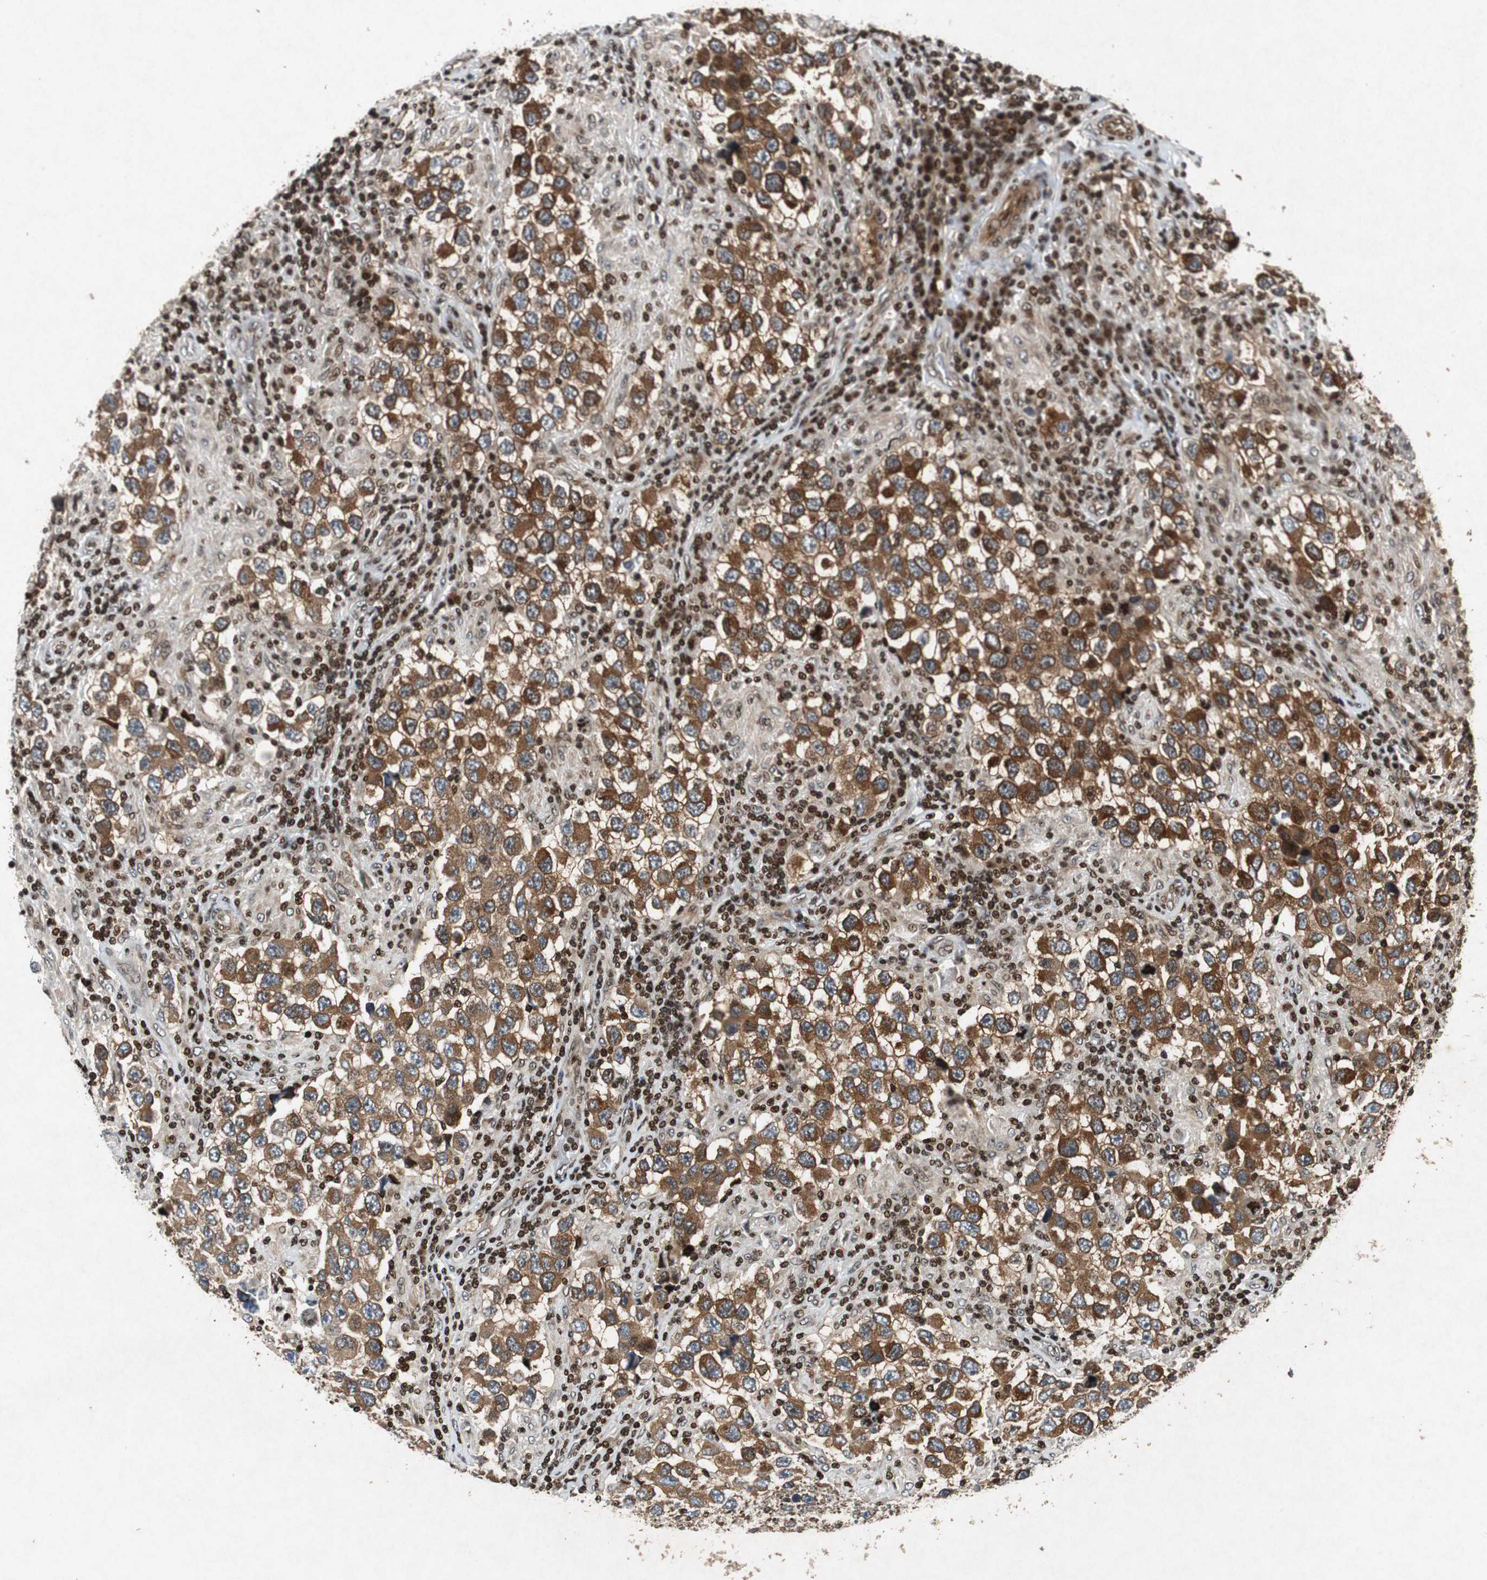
{"staining": {"intensity": "strong", "quantity": ">75%", "location": "cytoplasmic/membranous"}, "tissue": "testis cancer", "cell_type": "Tumor cells", "image_type": "cancer", "snomed": [{"axis": "morphology", "description": "Carcinoma, Embryonal, NOS"}, {"axis": "topography", "description": "Testis"}], "caption": "IHC (DAB (3,3'-diaminobenzidine)) staining of embryonal carcinoma (testis) shows strong cytoplasmic/membranous protein expression in approximately >75% of tumor cells.", "gene": "TUBA4A", "patient": {"sex": "male", "age": 21}}